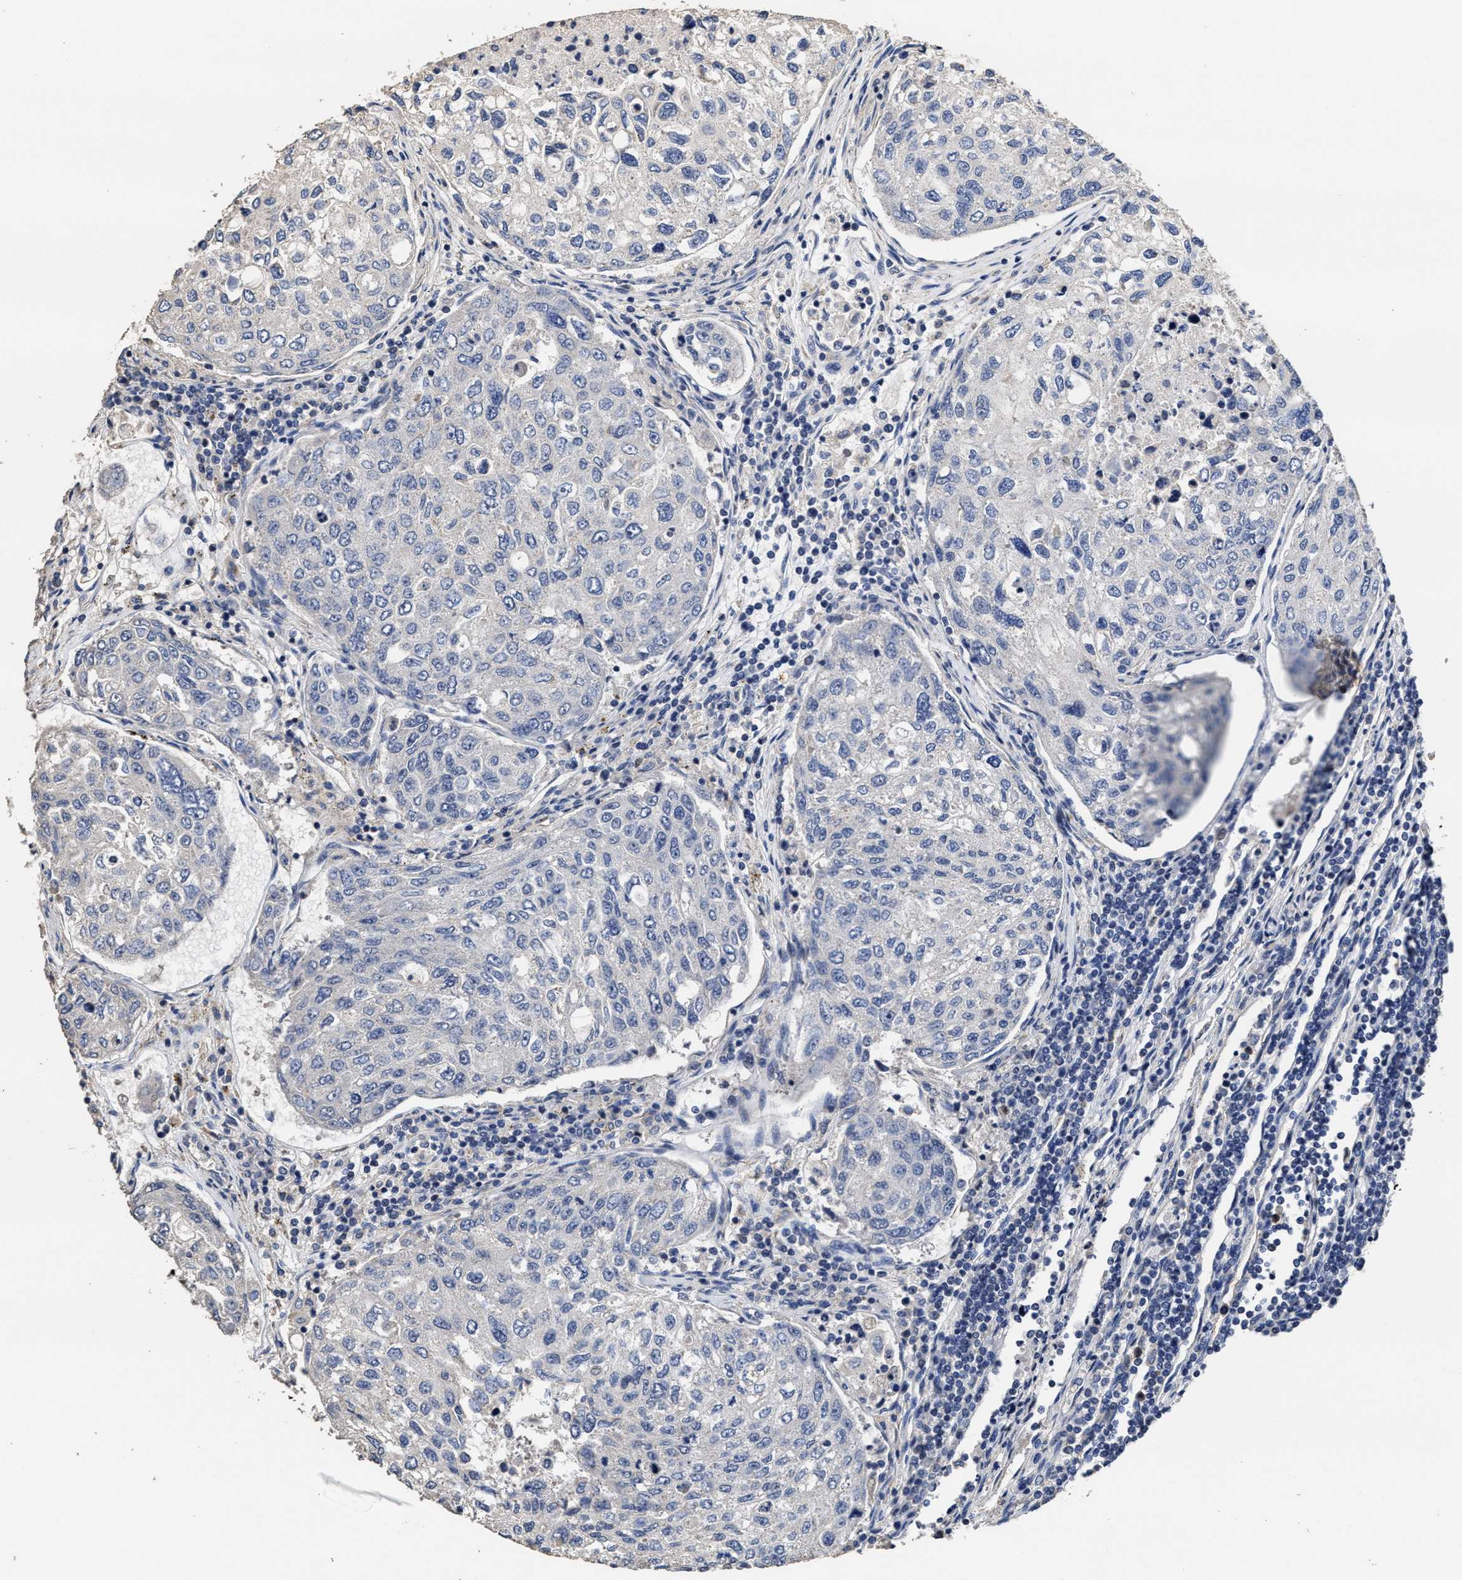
{"staining": {"intensity": "negative", "quantity": "none", "location": "none"}, "tissue": "urothelial cancer", "cell_type": "Tumor cells", "image_type": "cancer", "snomed": [{"axis": "morphology", "description": "Urothelial carcinoma, High grade"}, {"axis": "topography", "description": "Lymph node"}, {"axis": "topography", "description": "Urinary bladder"}], "caption": "Human urothelial cancer stained for a protein using immunohistochemistry reveals no expression in tumor cells.", "gene": "ZFAT", "patient": {"sex": "male", "age": 51}}